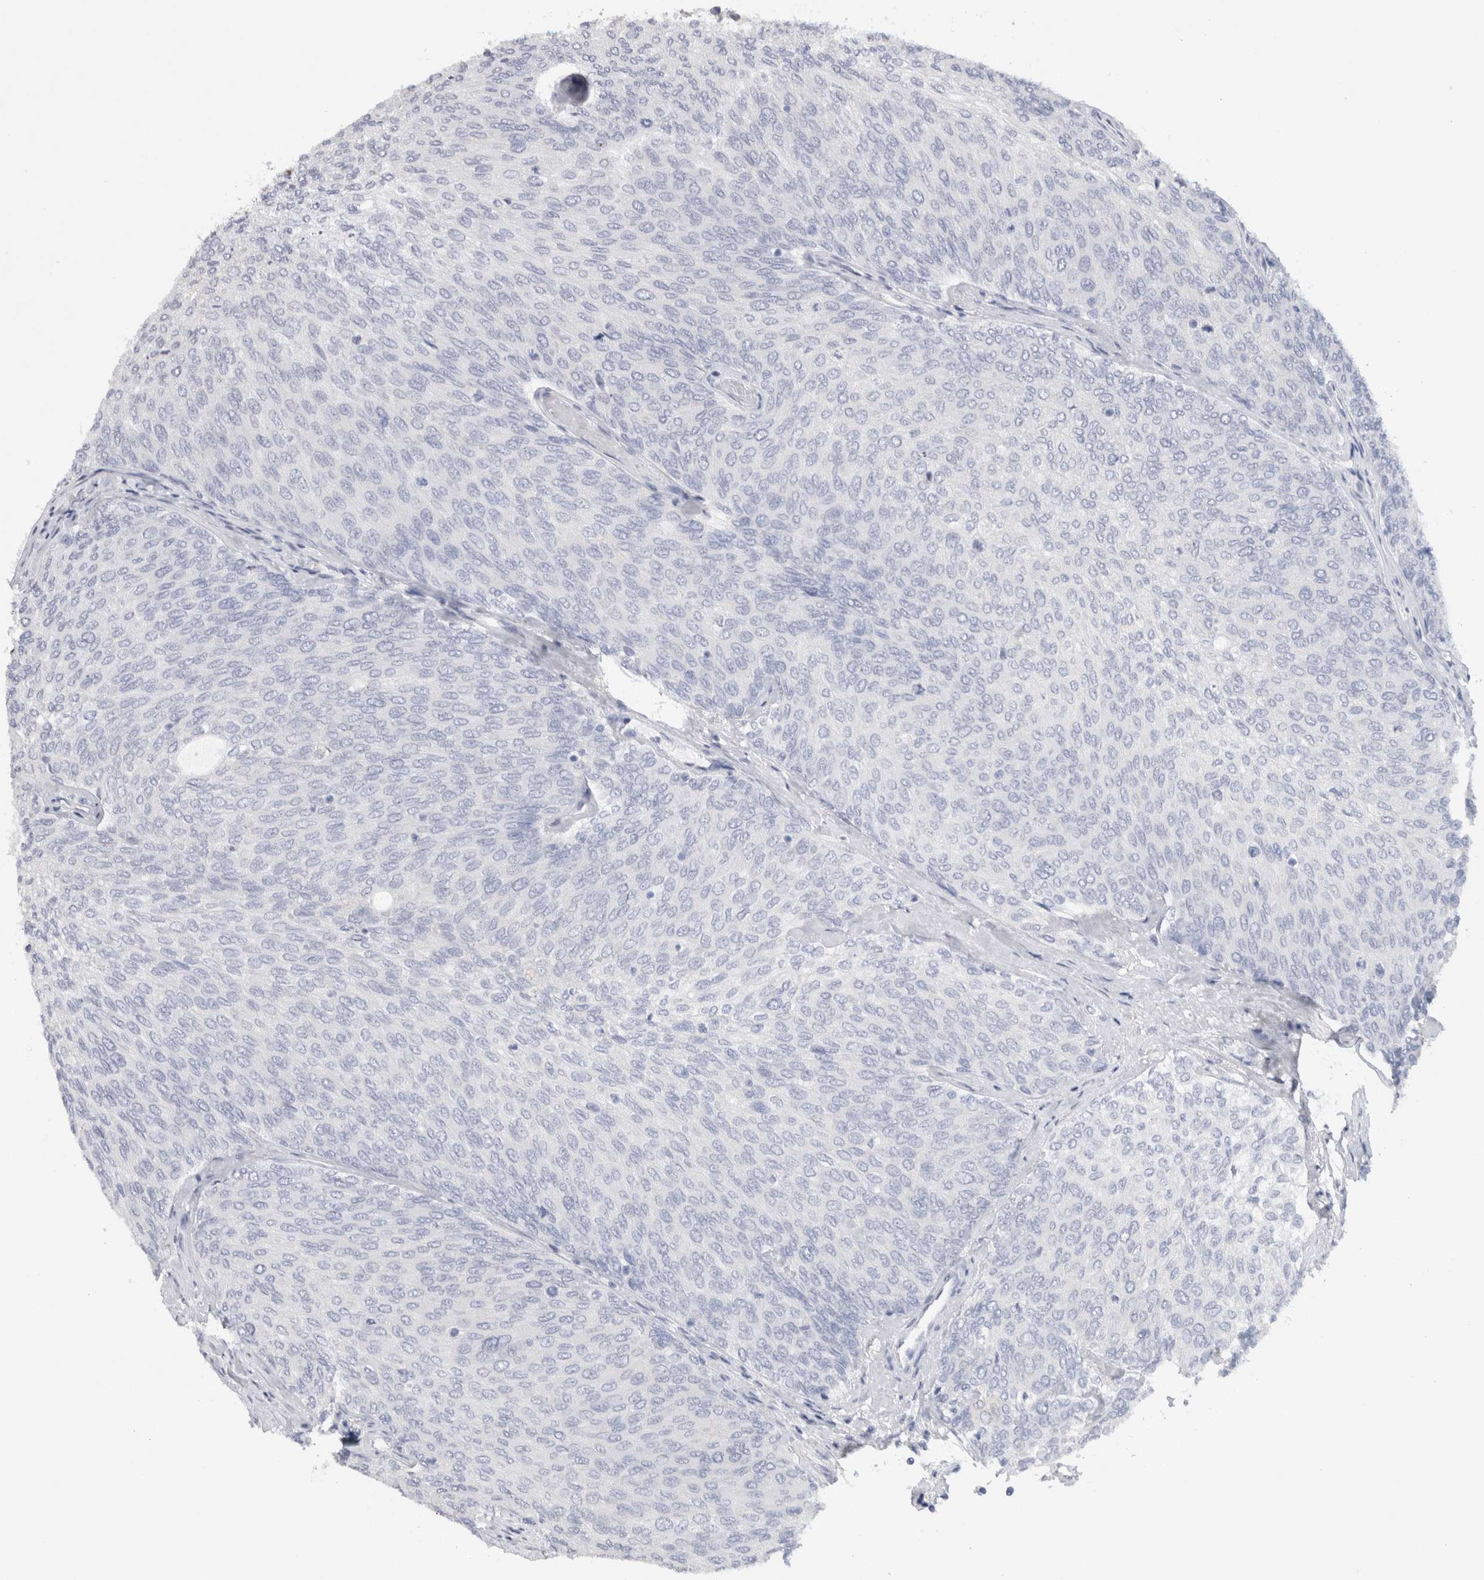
{"staining": {"intensity": "negative", "quantity": "none", "location": "none"}, "tissue": "urothelial cancer", "cell_type": "Tumor cells", "image_type": "cancer", "snomed": [{"axis": "morphology", "description": "Urothelial carcinoma, Low grade"}, {"axis": "topography", "description": "Urinary bladder"}], "caption": "High magnification brightfield microscopy of urothelial carcinoma (low-grade) stained with DAB (3,3'-diaminobenzidine) (brown) and counterstained with hematoxylin (blue): tumor cells show no significant staining.", "gene": "TONSL", "patient": {"sex": "female", "age": 79}}